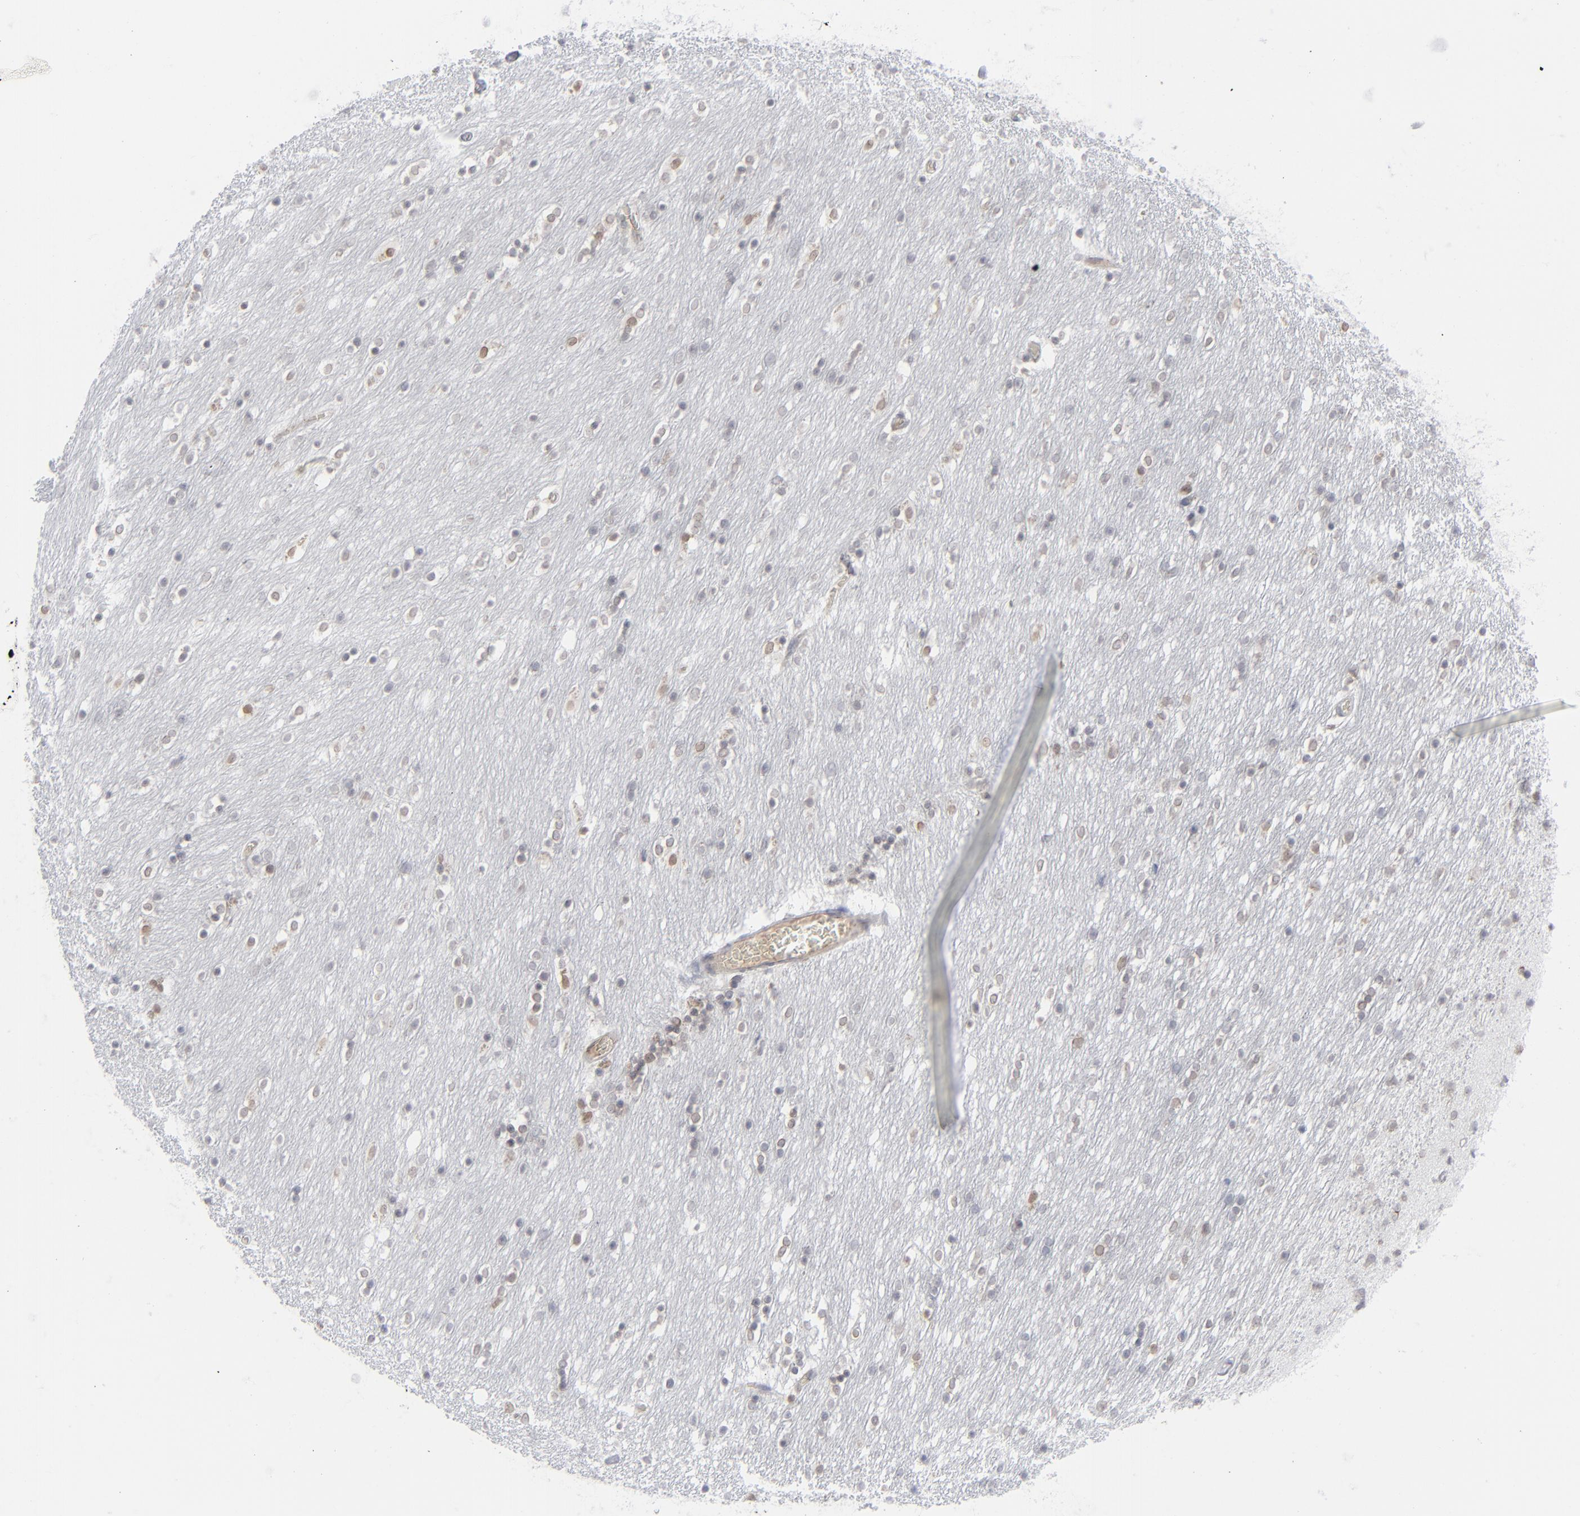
{"staining": {"intensity": "negative", "quantity": "none", "location": "none"}, "tissue": "caudate", "cell_type": "Glial cells", "image_type": "normal", "snomed": [{"axis": "morphology", "description": "Normal tissue, NOS"}, {"axis": "topography", "description": "Lateral ventricle wall"}], "caption": "IHC image of unremarkable human caudate stained for a protein (brown), which reveals no staining in glial cells.", "gene": "NUP88", "patient": {"sex": "female", "age": 54}}